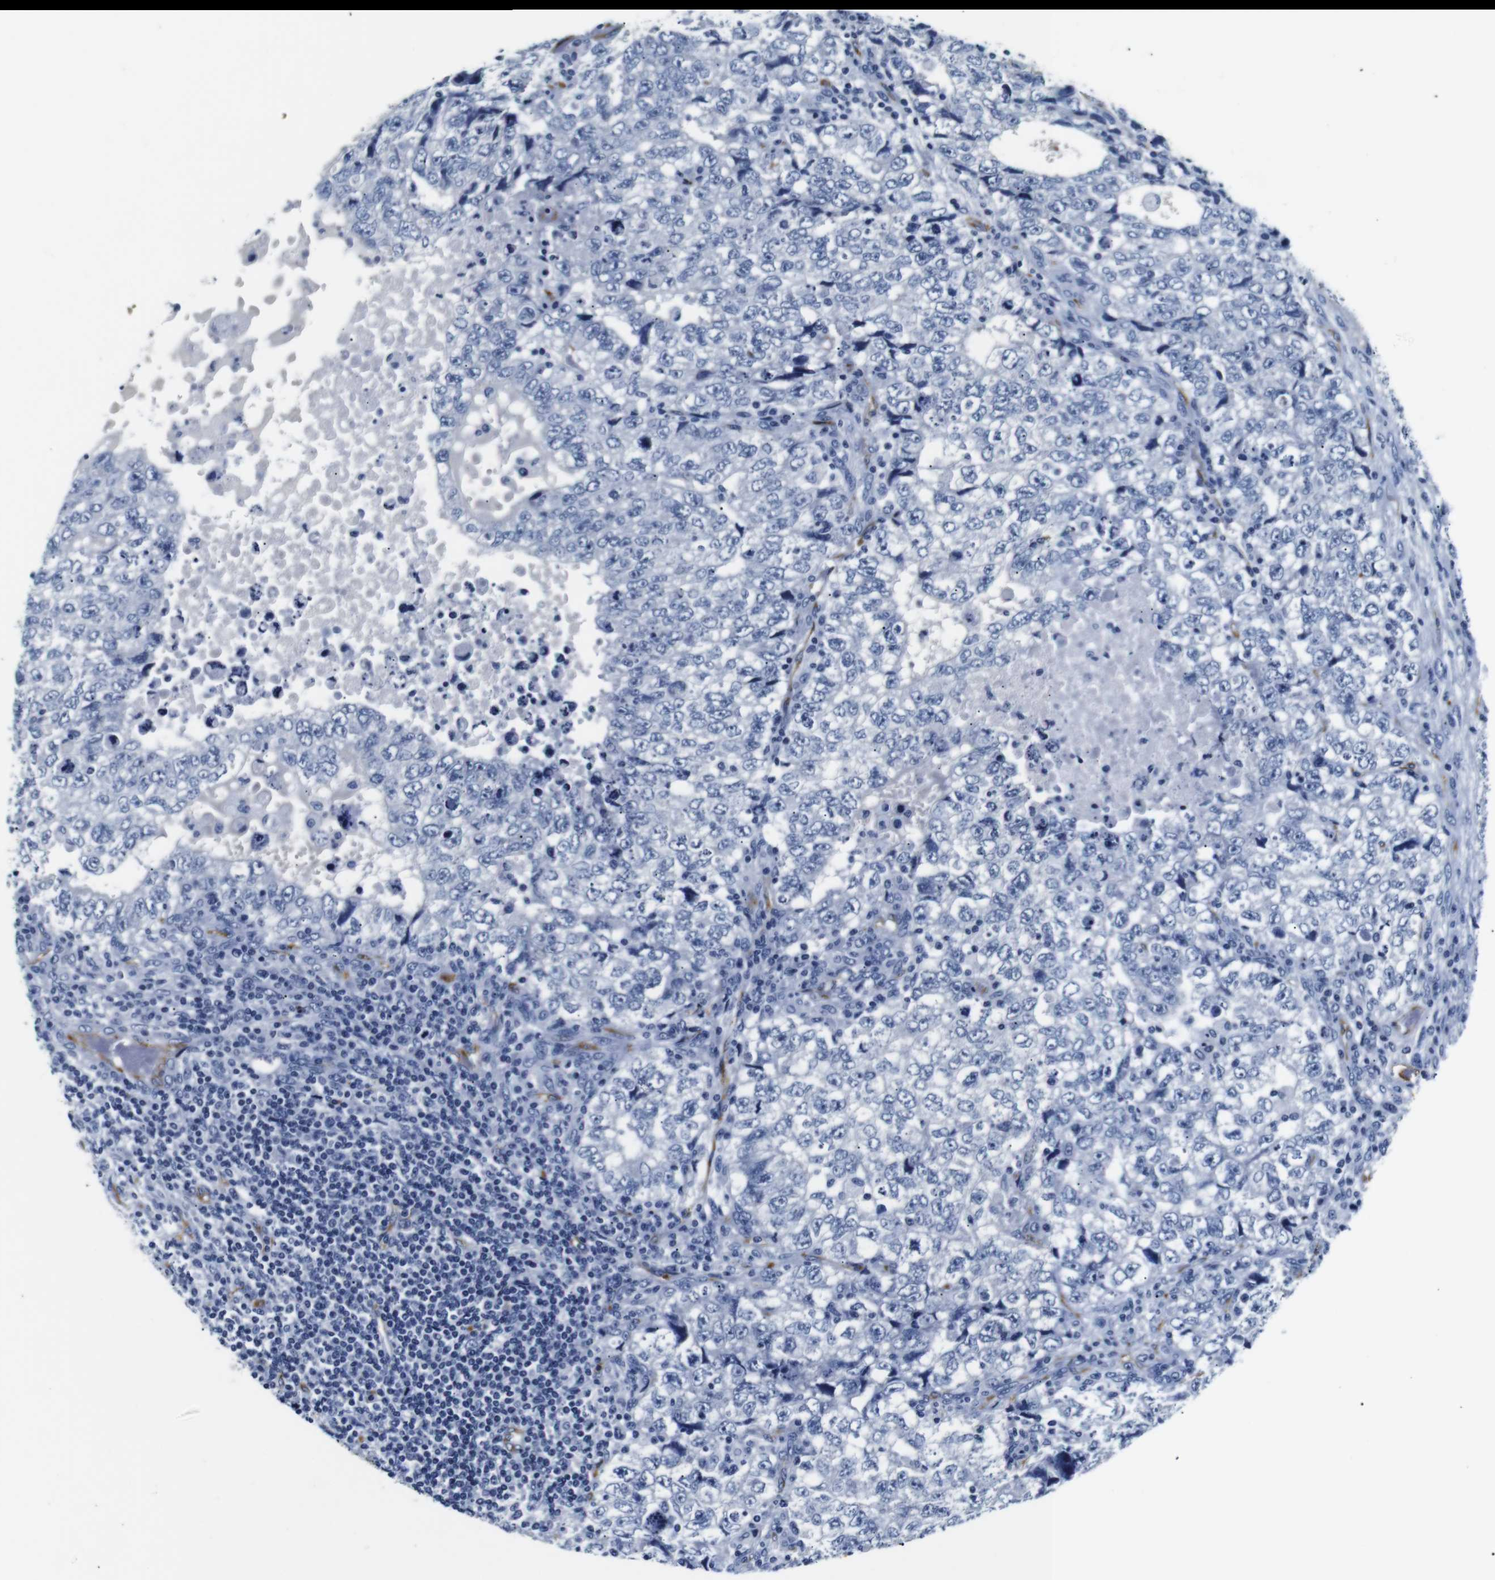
{"staining": {"intensity": "negative", "quantity": "none", "location": "none"}, "tissue": "testis cancer", "cell_type": "Tumor cells", "image_type": "cancer", "snomed": [{"axis": "morphology", "description": "Carcinoma, Embryonal, NOS"}, {"axis": "topography", "description": "Testis"}], "caption": "Protein analysis of testis embryonal carcinoma displays no significant positivity in tumor cells. (DAB (3,3'-diaminobenzidine) immunohistochemistry (IHC) with hematoxylin counter stain).", "gene": "MUC4", "patient": {"sex": "male", "age": 36}}